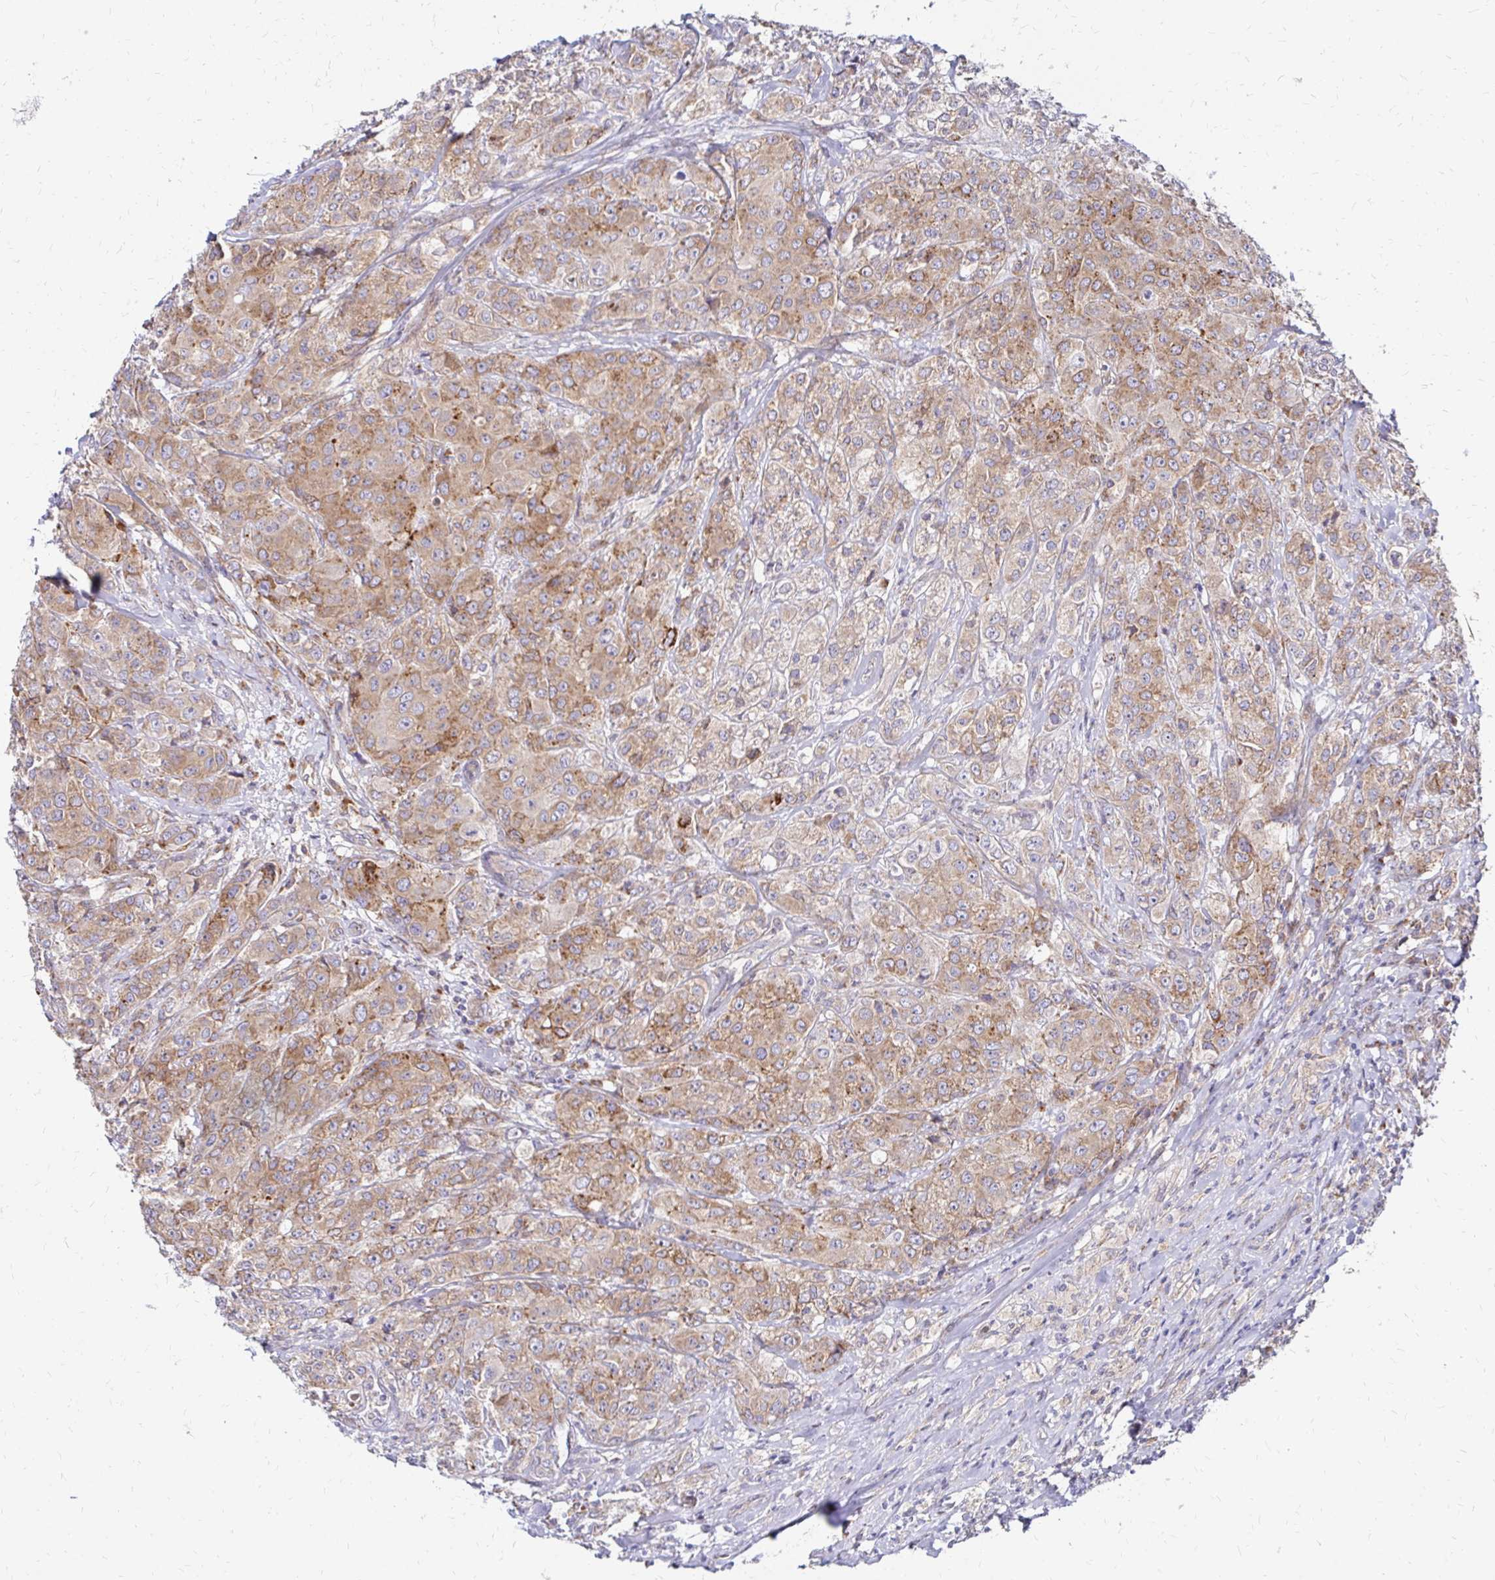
{"staining": {"intensity": "moderate", "quantity": "25%-75%", "location": "cytoplasmic/membranous"}, "tissue": "breast cancer", "cell_type": "Tumor cells", "image_type": "cancer", "snomed": [{"axis": "morphology", "description": "Normal tissue, NOS"}, {"axis": "morphology", "description": "Duct carcinoma"}, {"axis": "topography", "description": "Breast"}], "caption": "This is a photomicrograph of immunohistochemistry (IHC) staining of breast cancer (infiltrating ductal carcinoma), which shows moderate staining in the cytoplasmic/membranous of tumor cells.", "gene": "IDUA", "patient": {"sex": "female", "age": 43}}